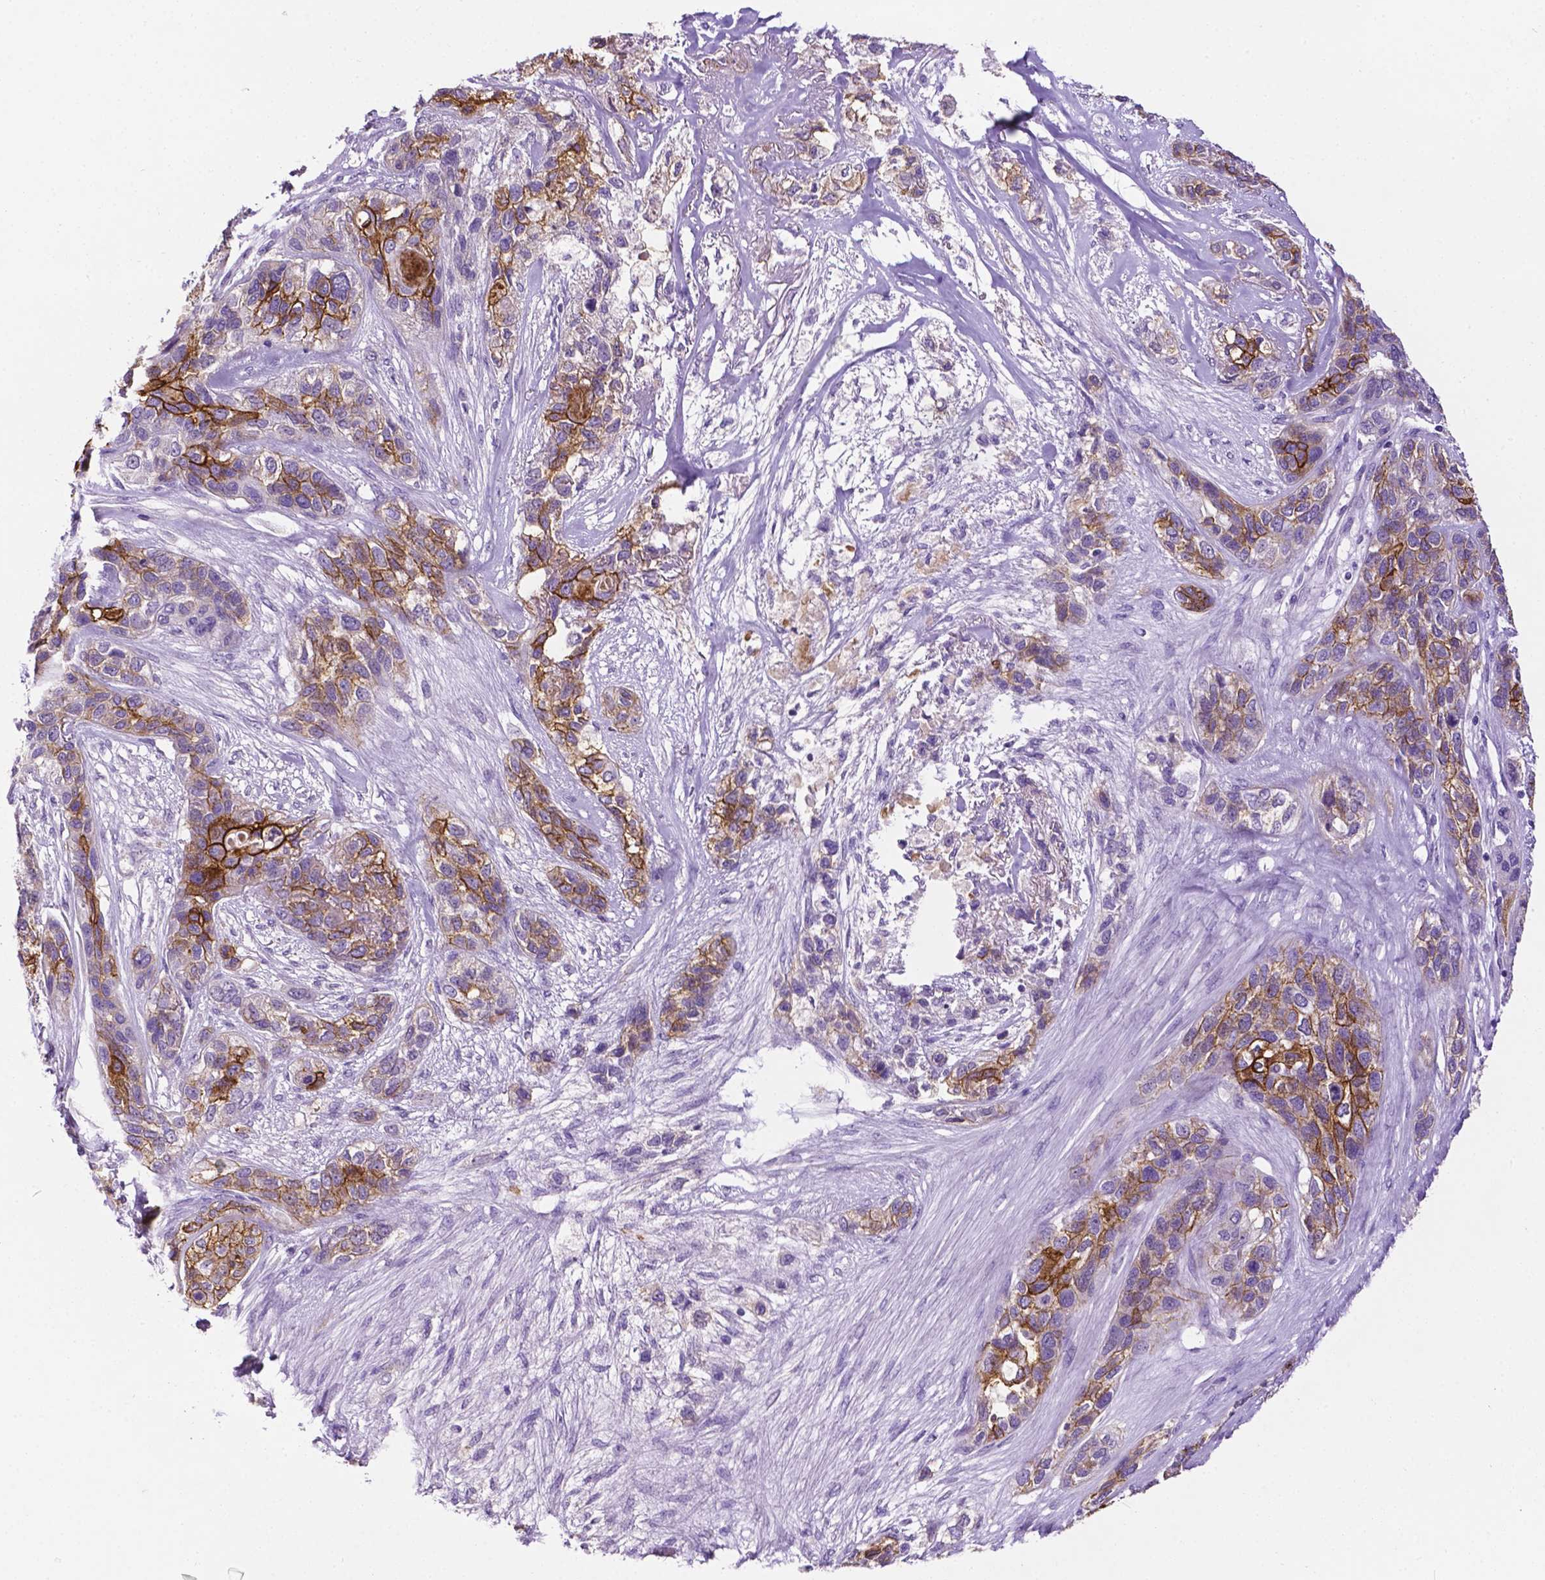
{"staining": {"intensity": "strong", "quantity": "25%-75%", "location": "cytoplasmic/membranous"}, "tissue": "lung cancer", "cell_type": "Tumor cells", "image_type": "cancer", "snomed": [{"axis": "morphology", "description": "Squamous cell carcinoma, NOS"}, {"axis": "topography", "description": "Lung"}], "caption": "Immunohistochemical staining of human lung cancer exhibits strong cytoplasmic/membranous protein positivity in about 25%-75% of tumor cells.", "gene": "TACSTD2", "patient": {"sex": "female", "age": 70}}